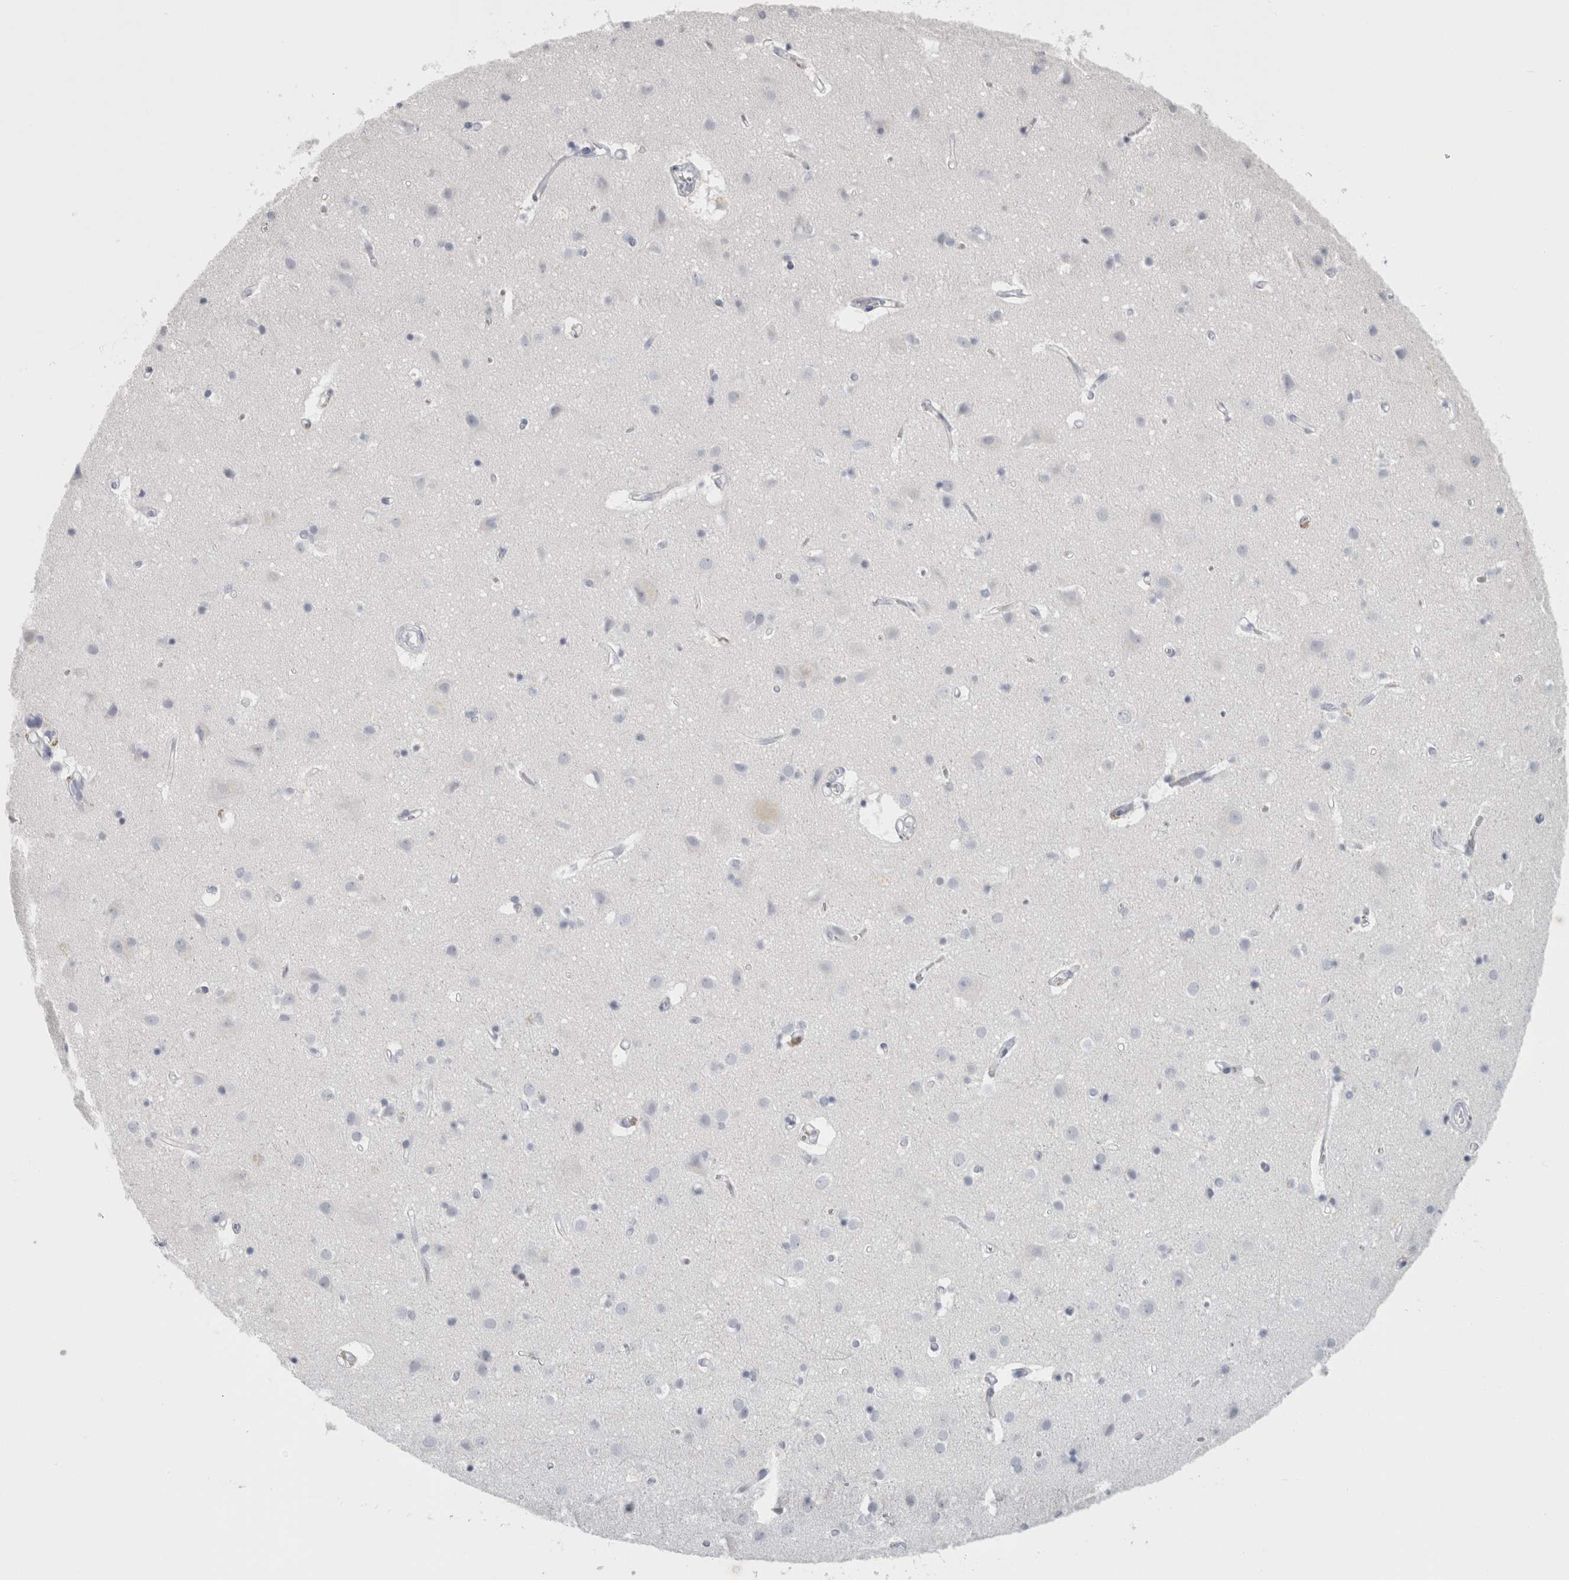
{"staining": {"intensity": "negative", "quantity": "none", "location": "none"}, "tissue": "cerebral cortex", "cell_type": "Endothelial cells", "image_type": "normal", "snomed": [{"axis": "morphology", "description": "Normal tissue, NOS"}, {"axis": "topography", "description": "Cerebral cortex"}], "caption": "Immunohistochemistry (IHC) histopathology image of benign cerebral cortex: human cerebral cortex stained with DAB (3,3'-diaminobenzidine) displays no significant protein positivity in endothelial cells. (DAB IHC visualized using brightfield microscopy, high magnification).", "gene": "SLC28A3", "patient": {"sex": "male", "age": 54}}